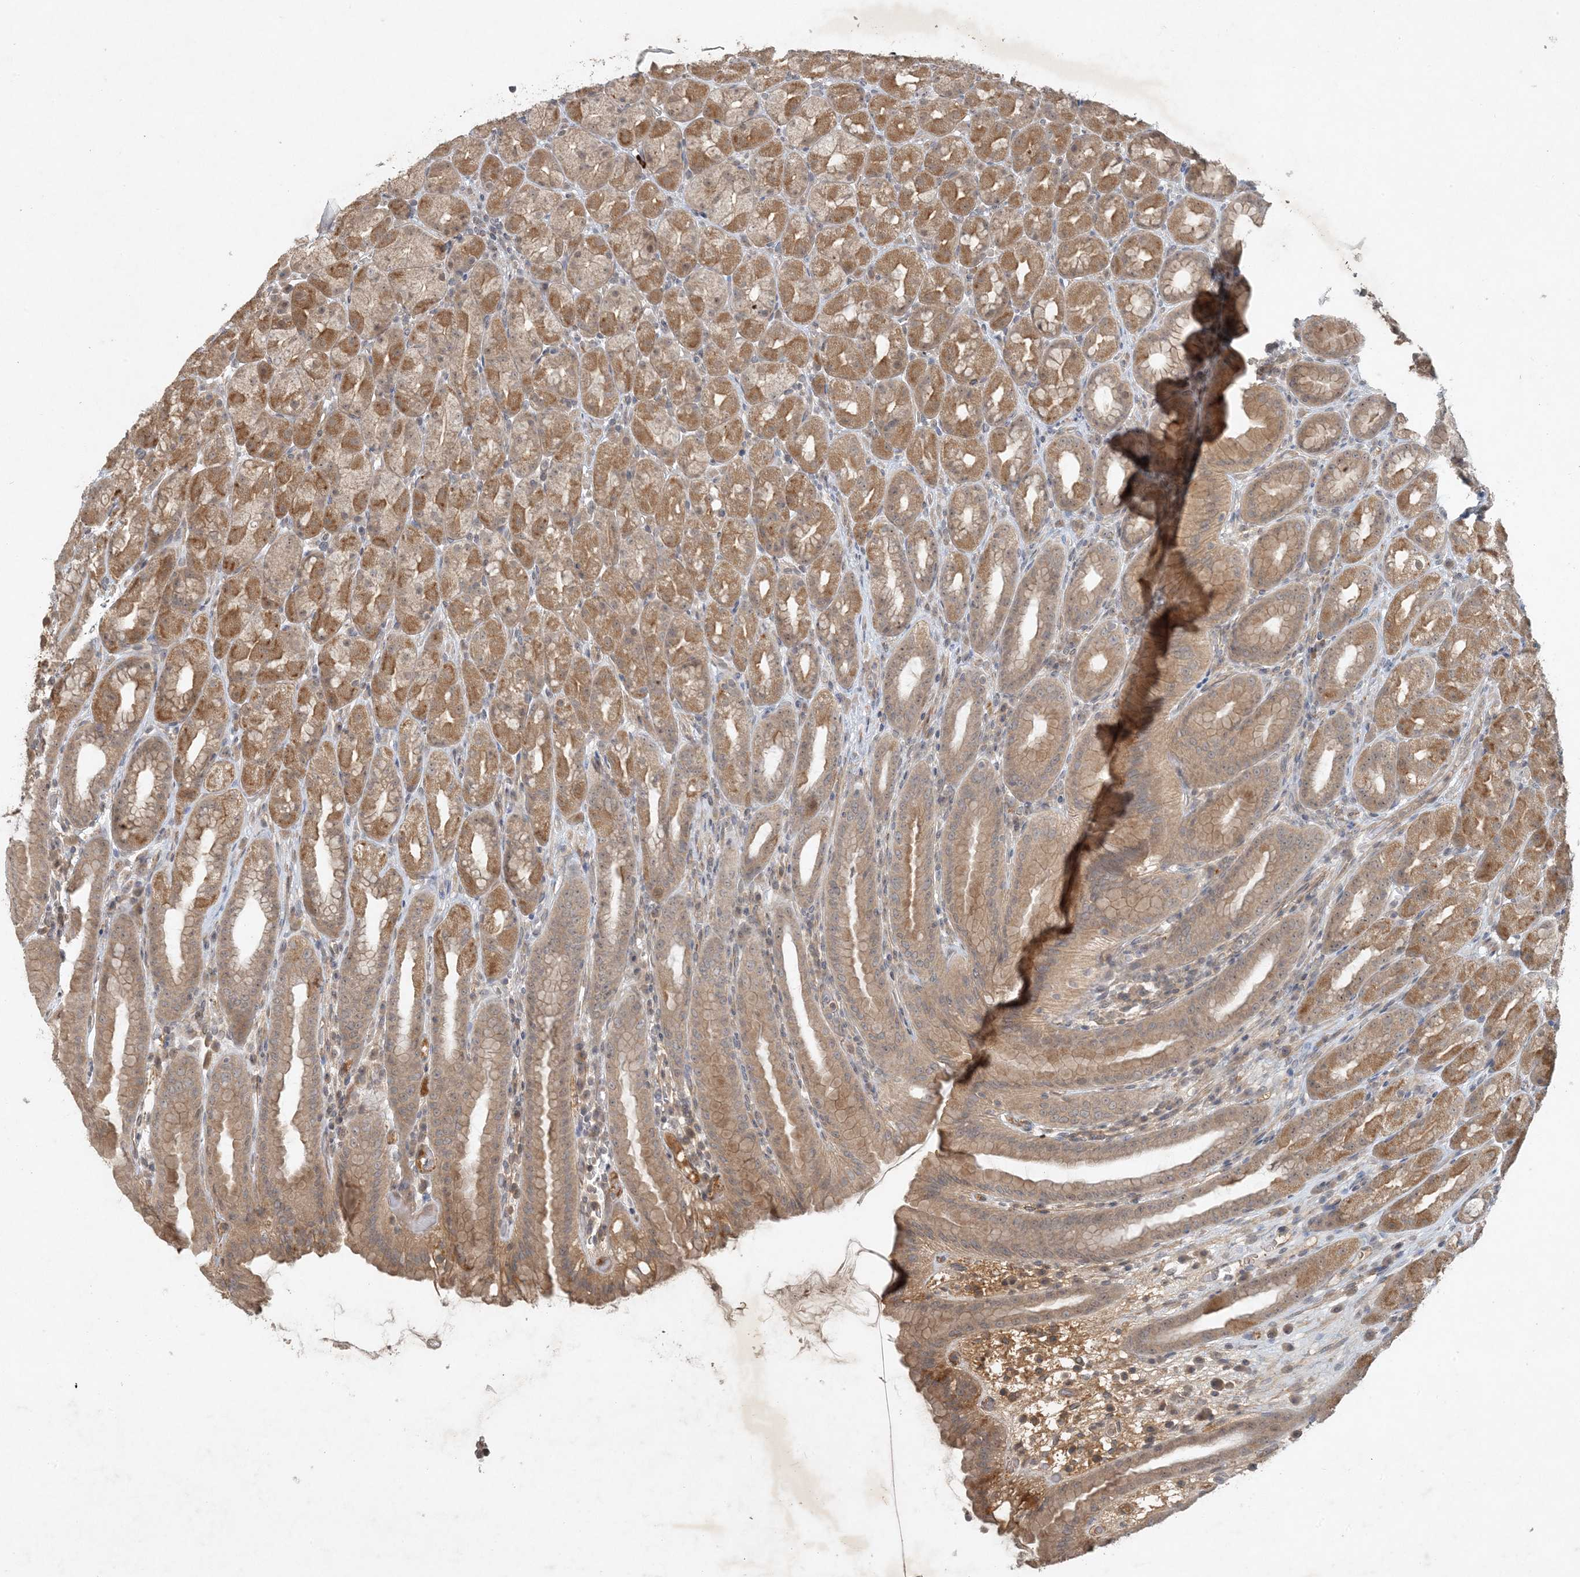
{"staining": {"intensity": "moderate", "quantity": ">75%", "location": "cytoplasmic/membranous"}, "tissue": "stomach", "cell_type": "Glandular cells", "image_type": "normal", "snomed": [{"axis": "morphology", "description": "Normal tissue, NOS"}, {"axis": "topography", "description": "Stomach, upper"}], "caption": "Immunohistochemistry (IHC) of unremarkable human stomach demonstrates medium levels of moderate cytoplasmic/membranous staining in approximately >75% of glandular cells. The protein is stained brown, and the nuclei are stained in blue (DAB (3,3'-diaminobenzidine) IHC with brightfield microscopy, high magnification).", "gene": "ZCCHC4", "patient": {"sex": "male", "age": 68}}